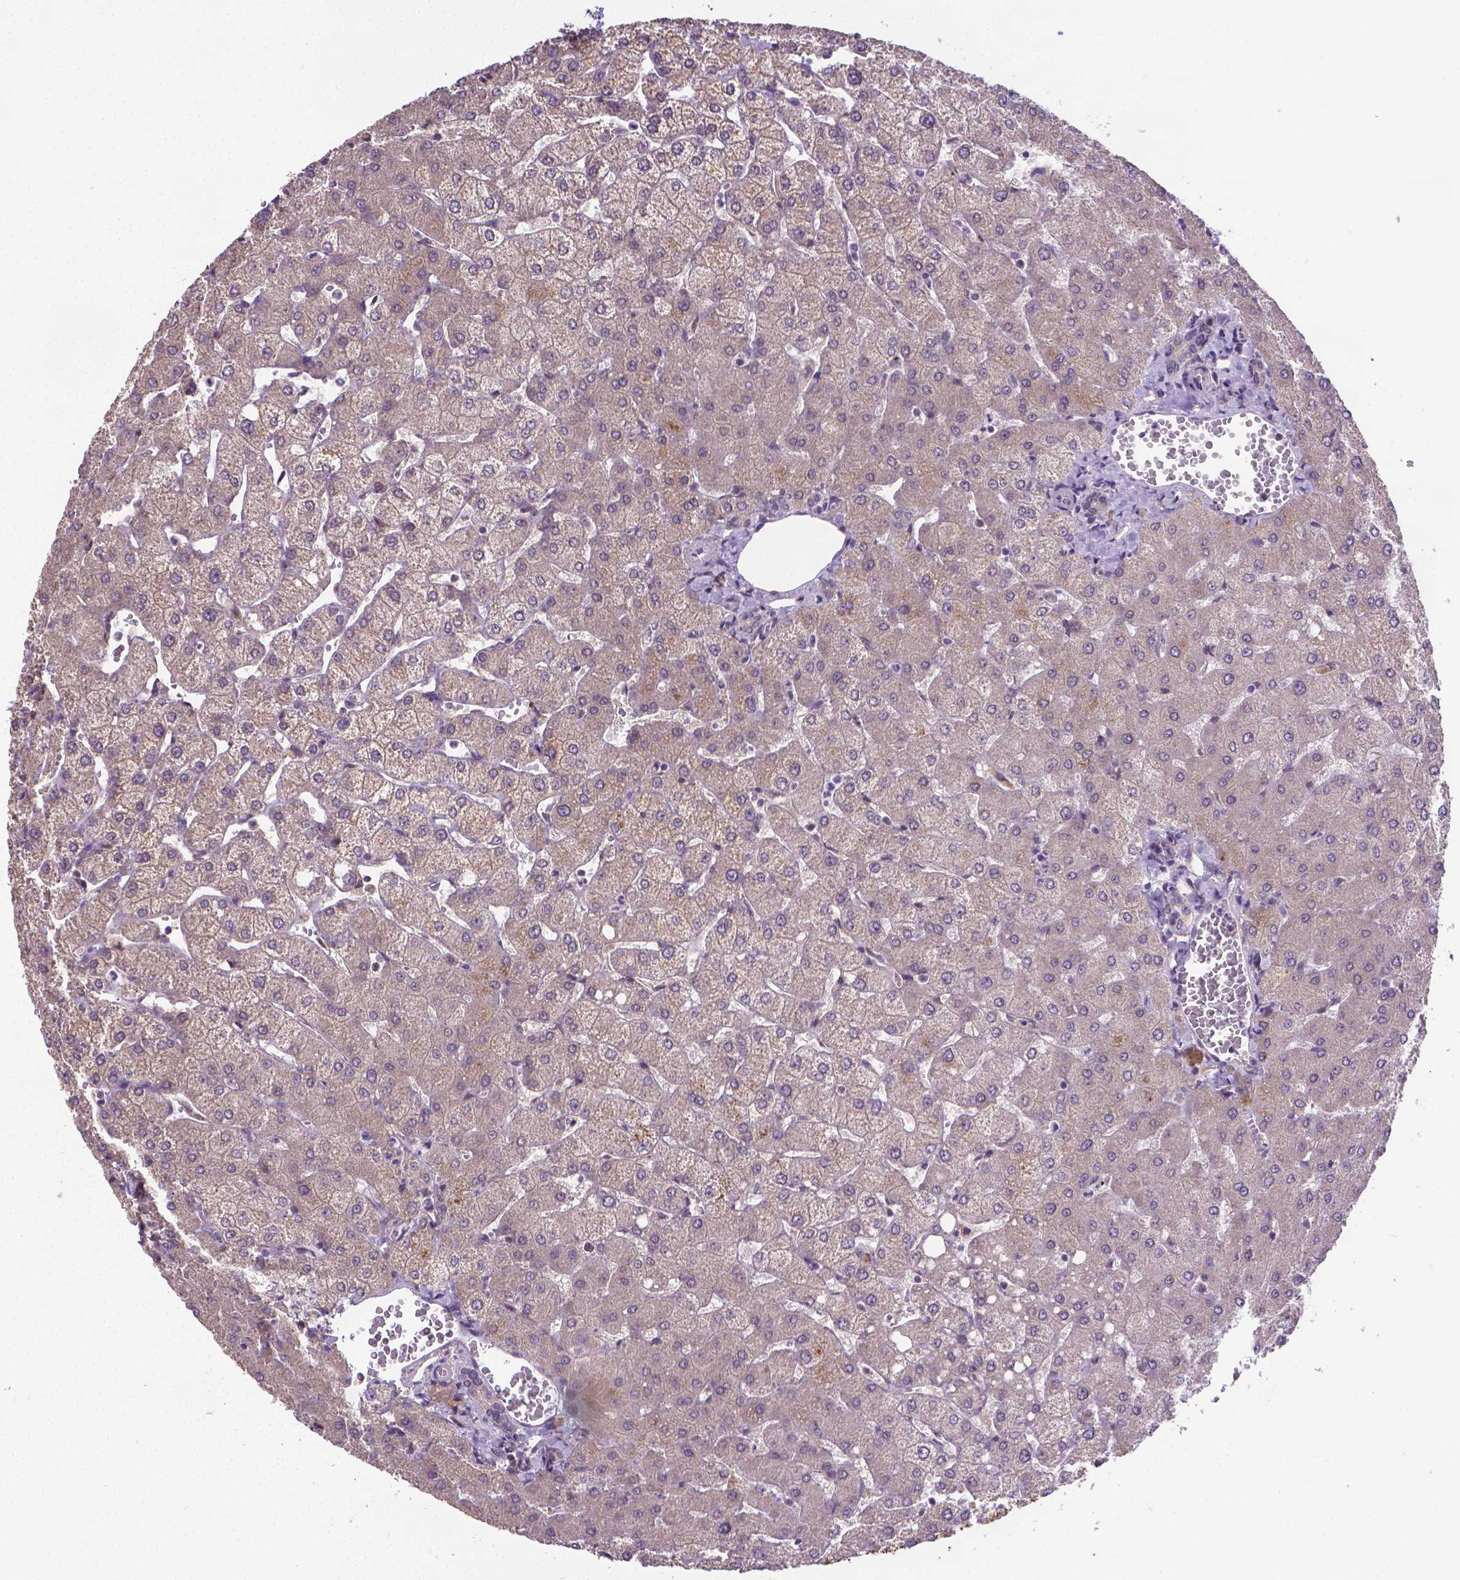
{"staining": {"intensity": "weak", "quantity": "<25%", "location": "cytoplasmic/membranous"}, "tissue": "liver", "cell_type": "Cholangiocytes", "image_type": "normal", "snomed": [{"axis": "morphology", "description": "Normal tissue, NOS"}, {"axis": "topography", "description": "Liver"}], "caption": "Cholangiocytes show no significant protein positivity in unremarkable liver. Nuclei are stained in blue.", "gene": "GPR63", "patient": {"sex": "female", "age": 54}}